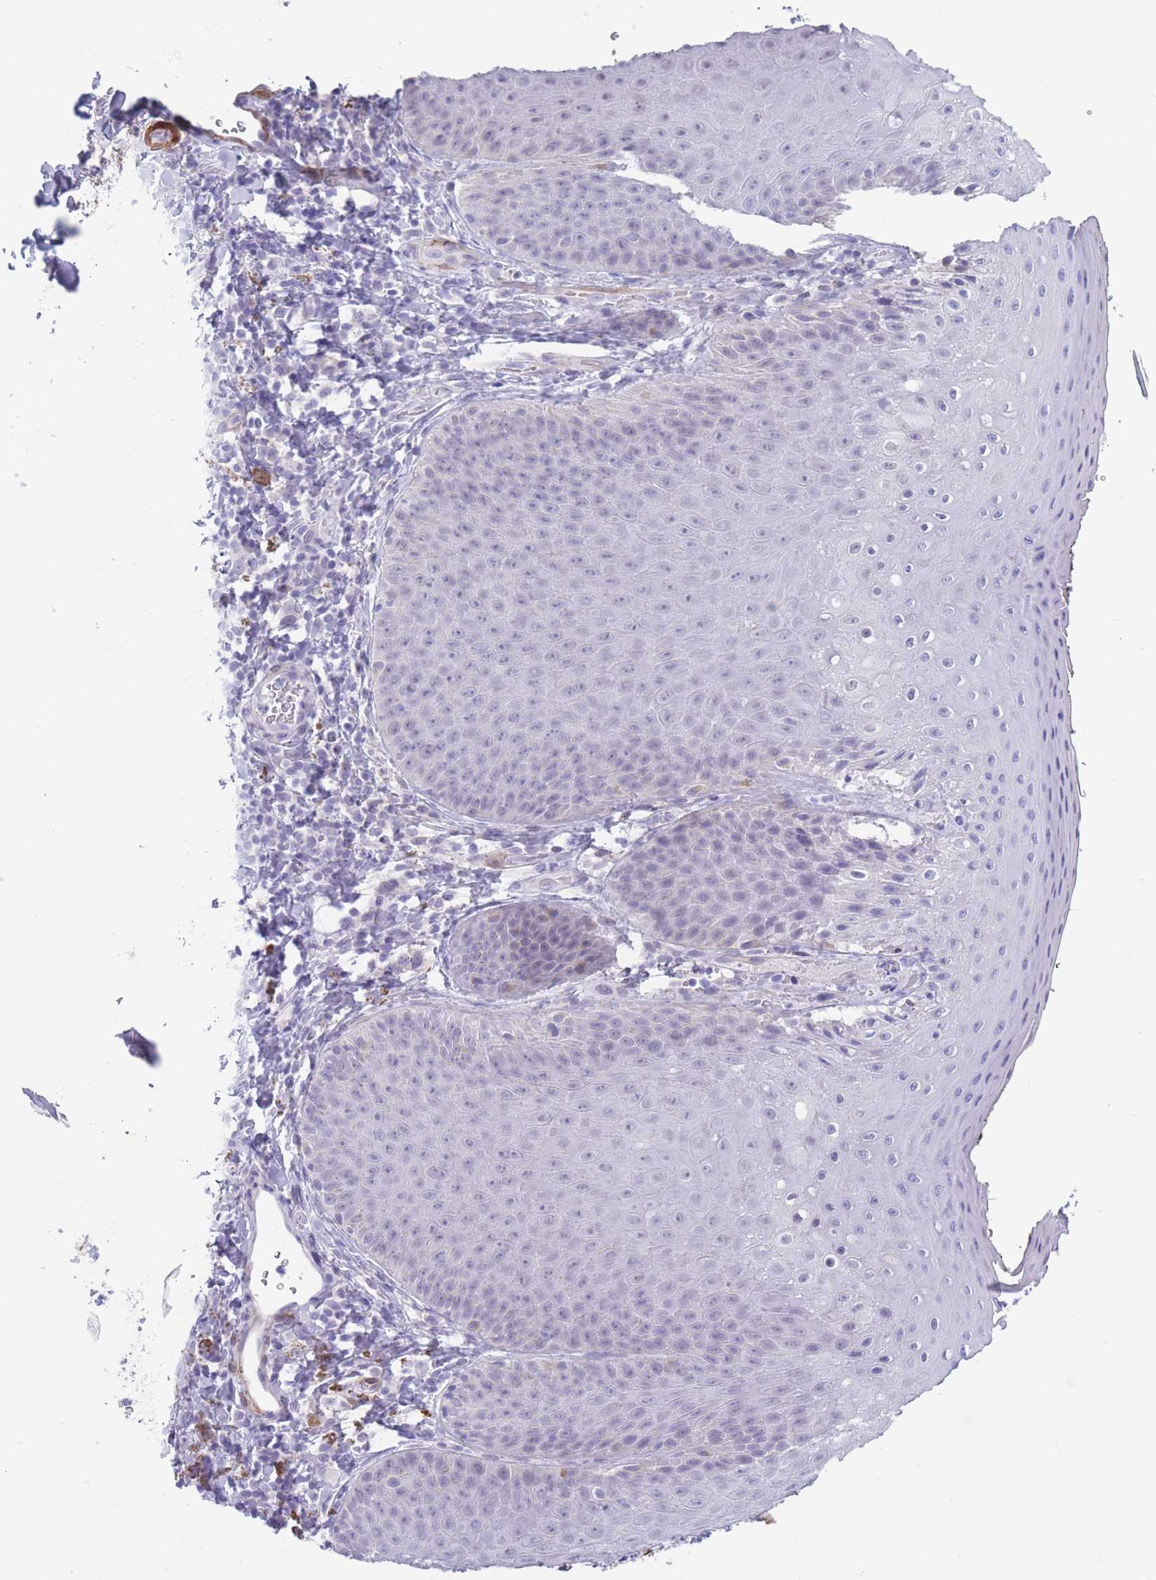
{"staining": {"intensity": "negative", "quantity": "none", "location": "none"}, "tissue": "skin", "cell_type": "Epidermal cells", "image_type": "normal", "snomed": [{"axis": "morphology", "description": "Normal tissue, NOS"}, {"axis": "topography", "description": "Anal"}, {"axis": "topography", "description": "Peripheral nerve tissue"}], "caption": "Immunohistochemistry image of unremarkable skin: skin stained with DAB (3,3'-diaminobenzidine) shows no significant protein positivity in epidermal cells. Brightfield microscopy of immunohistochemistry stained with DAB (3,3'-diaminobenzidine) (brown) and hematoxylin (blue), captured at high magnification.", "gene": "DPYD", "patient": {"sex": "male", "age": 53}}